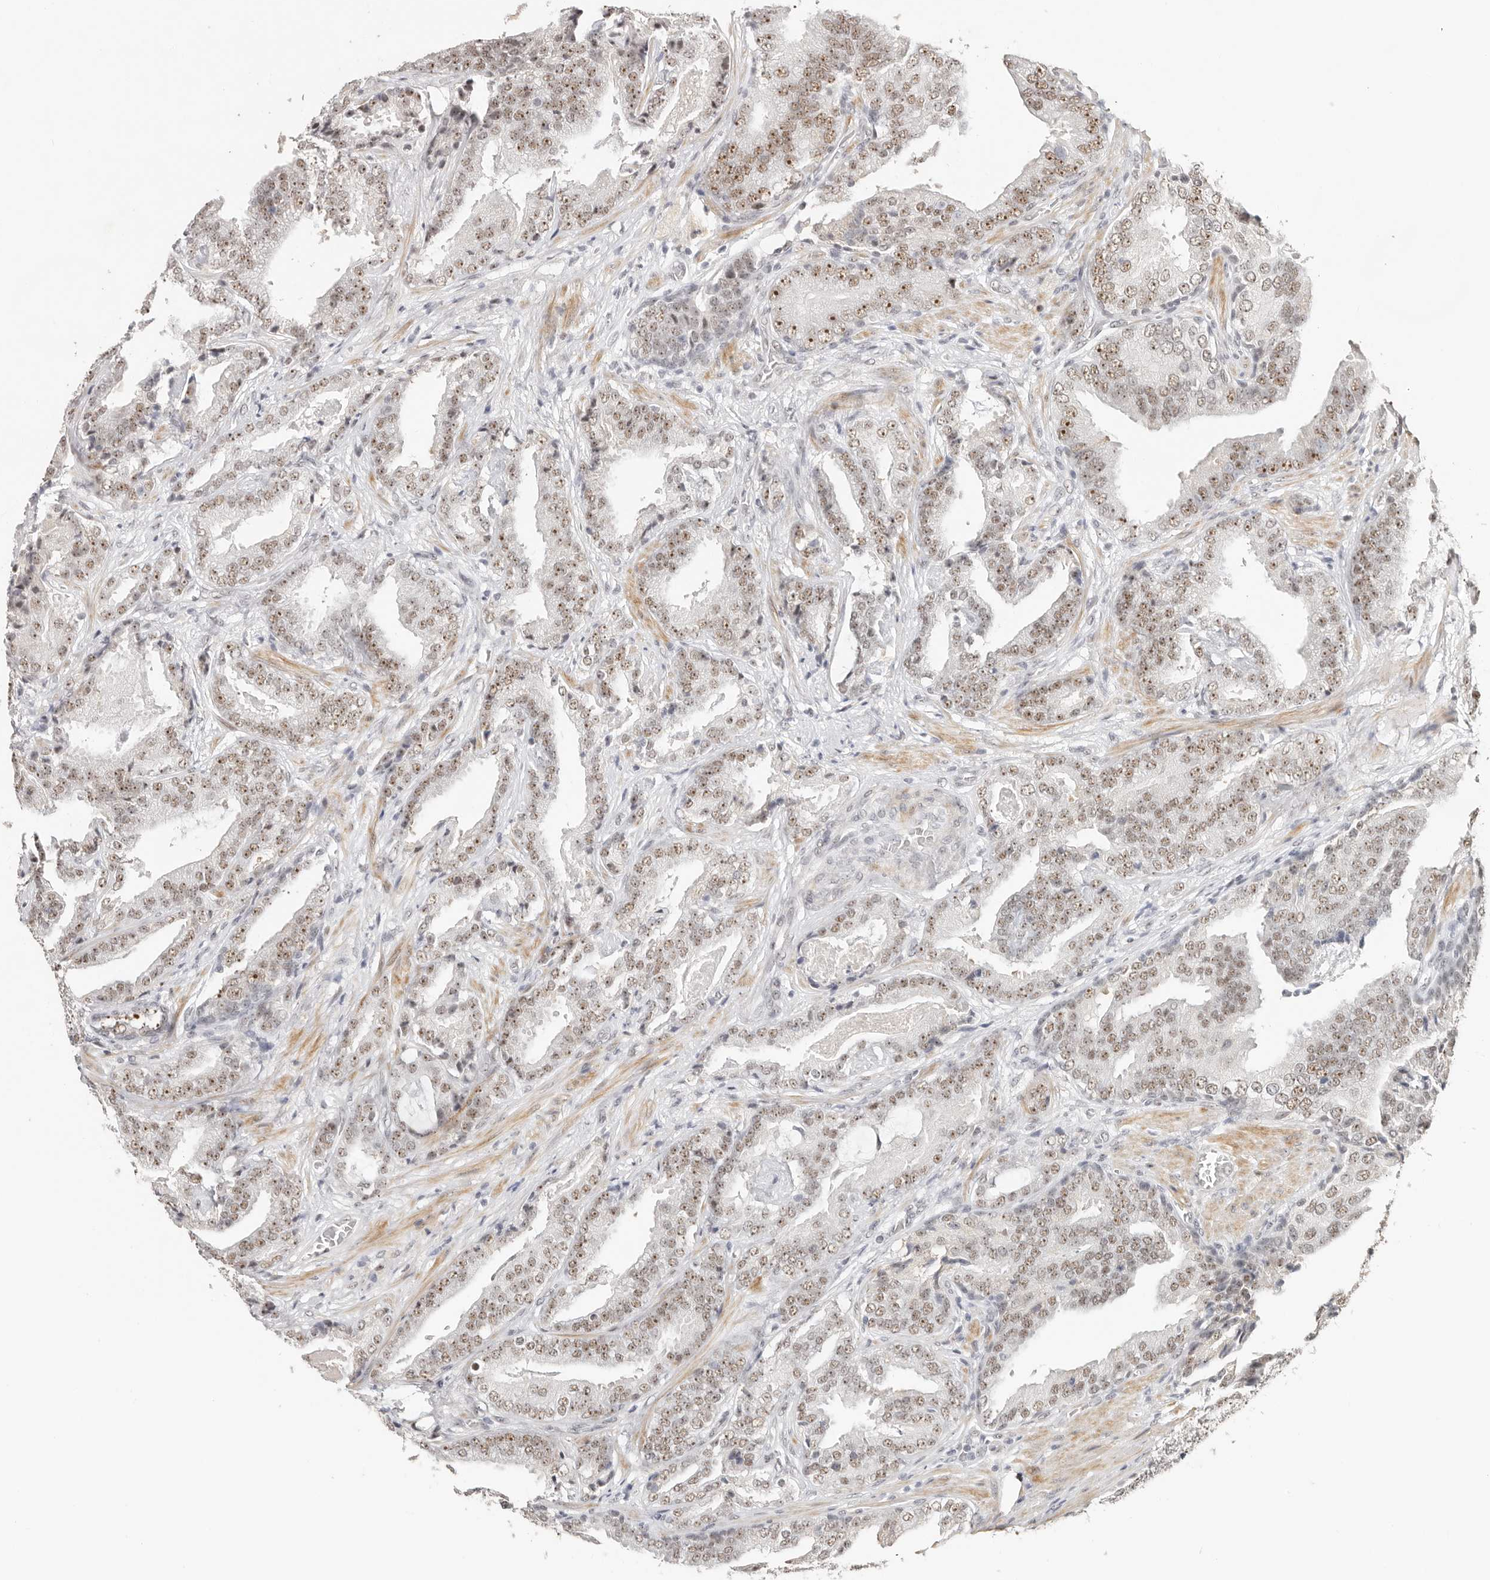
{"staining": {"intensity": "moderate", "quantity": ">75%", "location": "nuclear"}, "tissue": "prostate cancer", "cell_type": "Tumor cells", "image_type": "cancer", "snomed": [{"axis": "morphology", "description": "Adenocarcinoma, Low grade"}, {"axis": "topography", "description": "Prostate"}], "caption": "Human prostate cancer stained with a protein marker displays moderate staining in tumor cells.", "gene": "LARP7", "patient": {"sex": "male", "age": 67}}